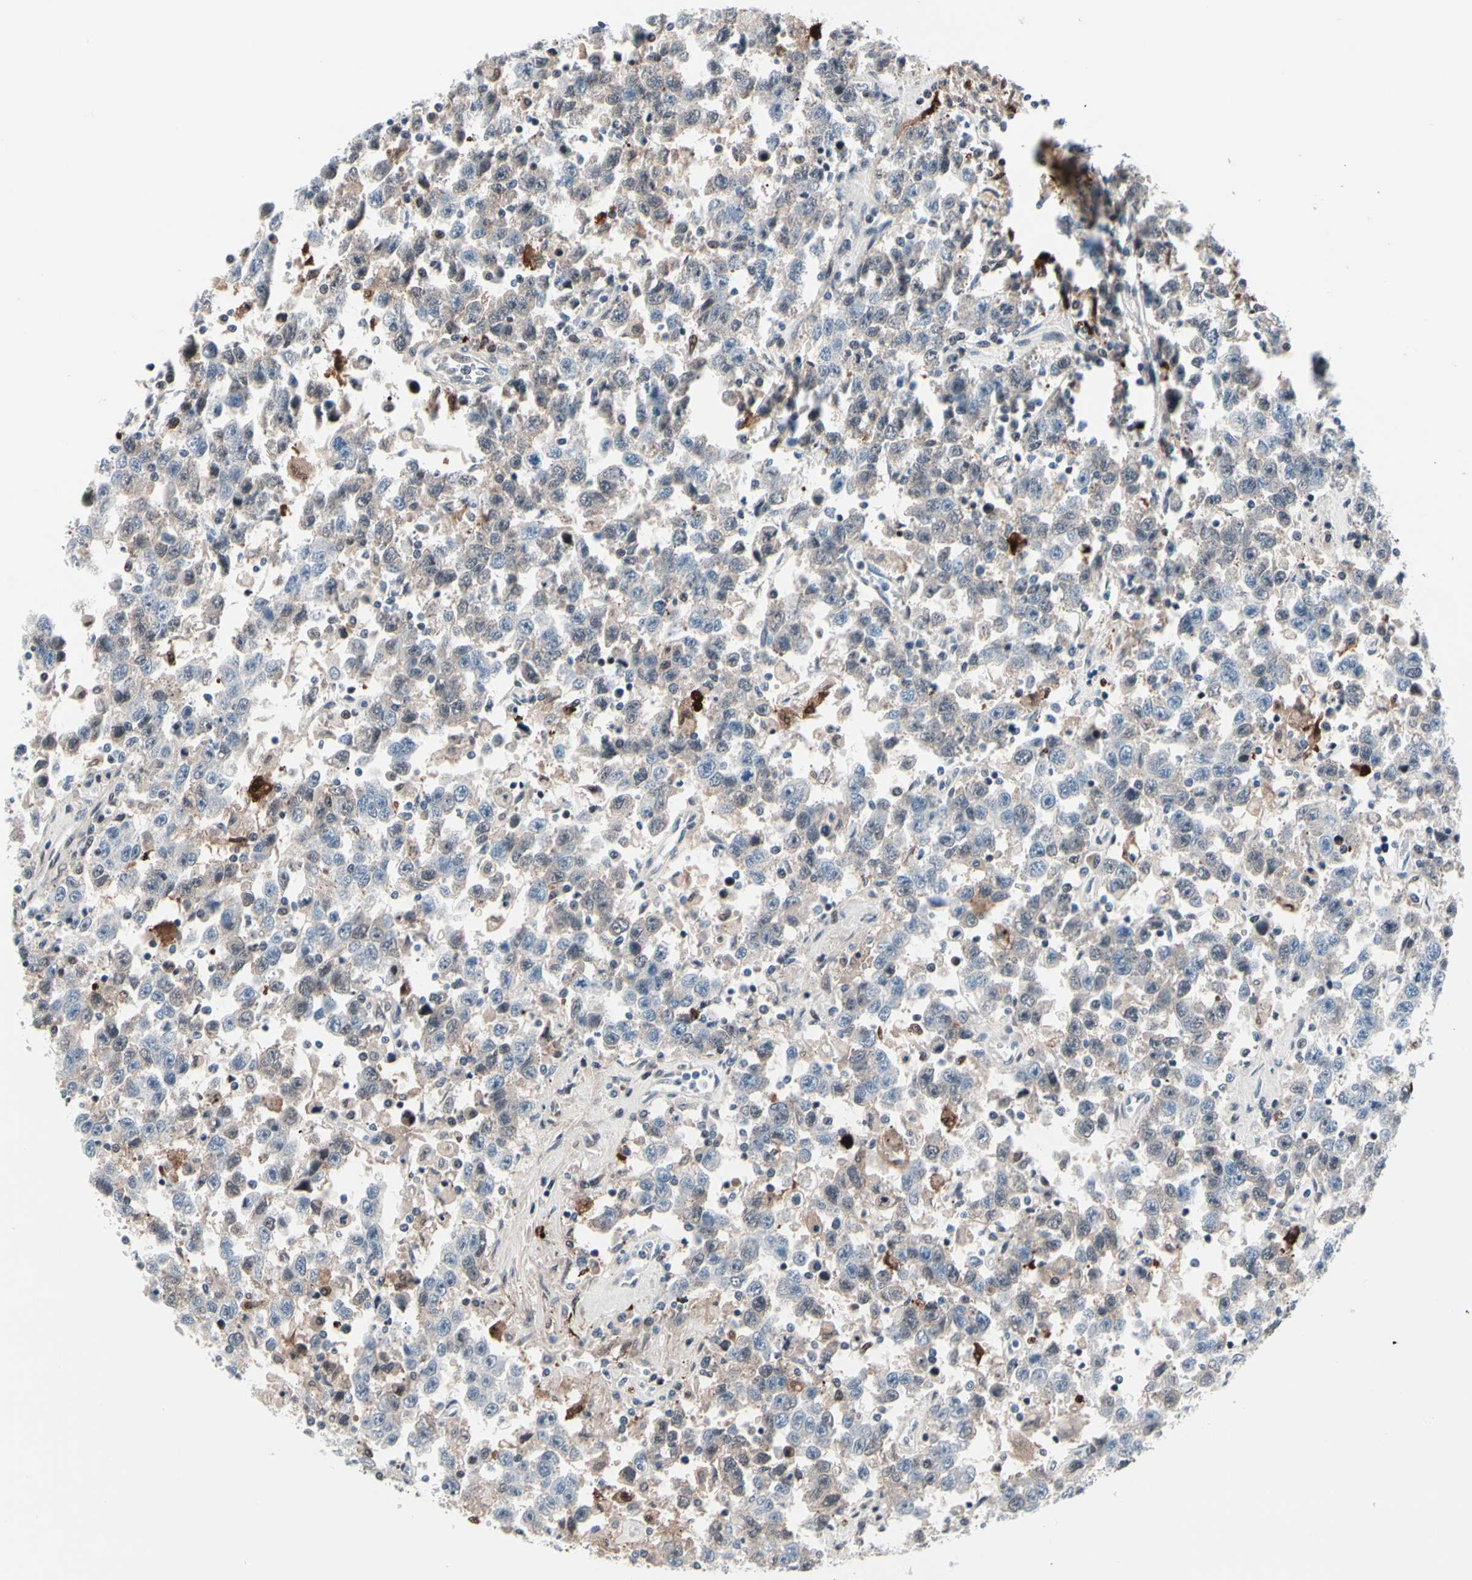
{"staining": {"intensity": "weak", "quantity": "<25%", "location": "cytoplasmic/membranous"}, "tissue": "testis cancer", "cell_type": "Tumor cells", "image_type": "cancer", "snomed": [{"axis": "morphology", "description": "Seminoma, NOS"}, {"axis": "topography", "description": "Testis"}], "caption": "DAB immunohistochemical staining of seminoma (testis) exhibits no significant staining in tumor cells.", "gene": "TXN", "patient": {"sex": "male", "age": 41}}